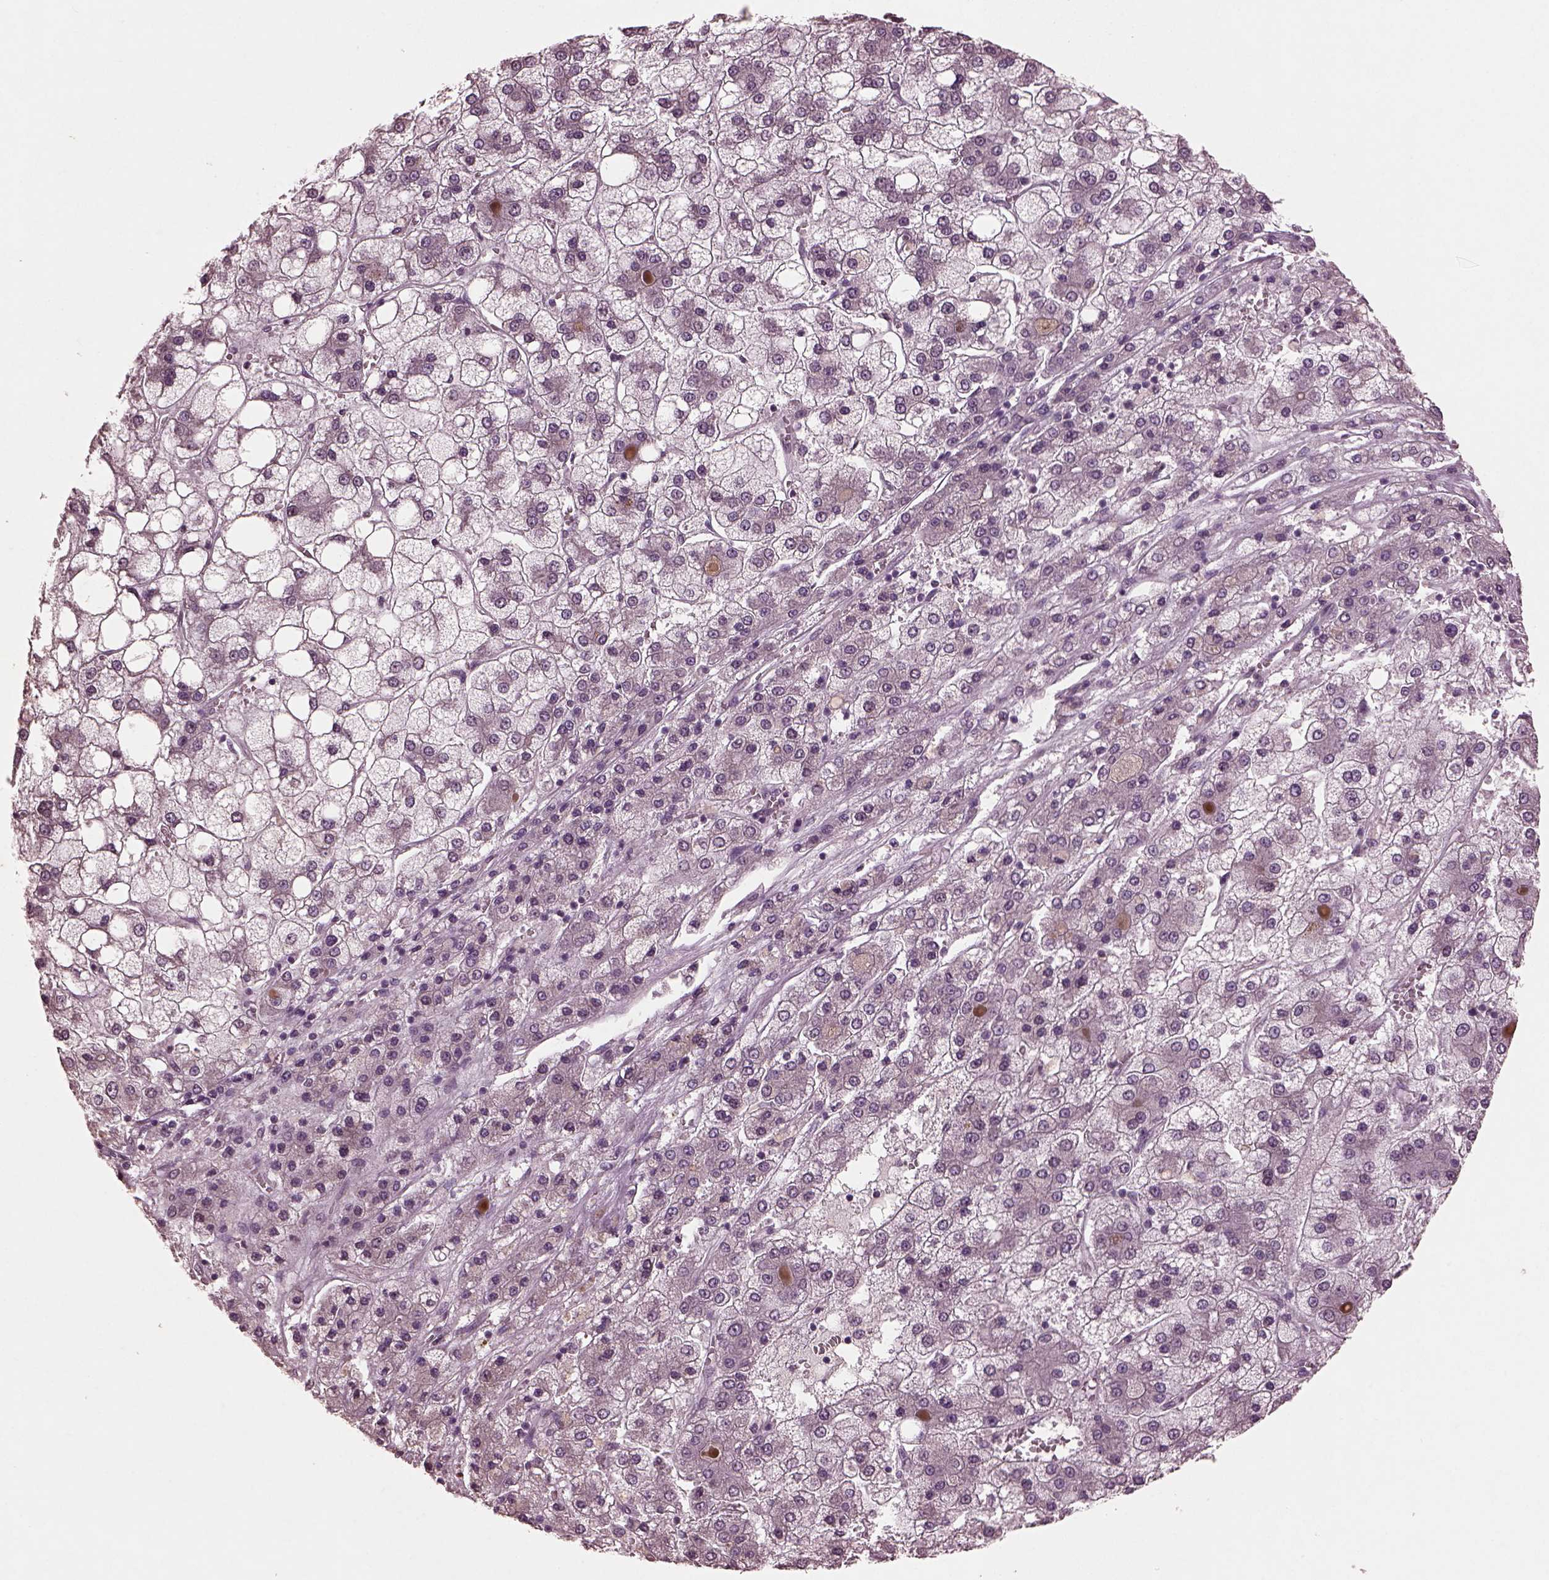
{"staining": {"intensity": "negative", "quantity": "none", "location": "none"}, "tissue": "liver cancer", "cell_type": "Tumor cells", "image_type": "cancer", "snomed": [{"axis": "morphology", "description": "Carcinoma, Hepatocellular, NOS"}, {"axis": "topography", "description": "Liver"}], "caption": "An immunohistochemistry (IHC) histopathology image of hepatocellular carcinoma (liver) is shown. There is no staining in tumor cells of hepatocellular carcinoma (liver).", "gene": "IL18RAP", "patient": {"sex": "male", "age": 73}}